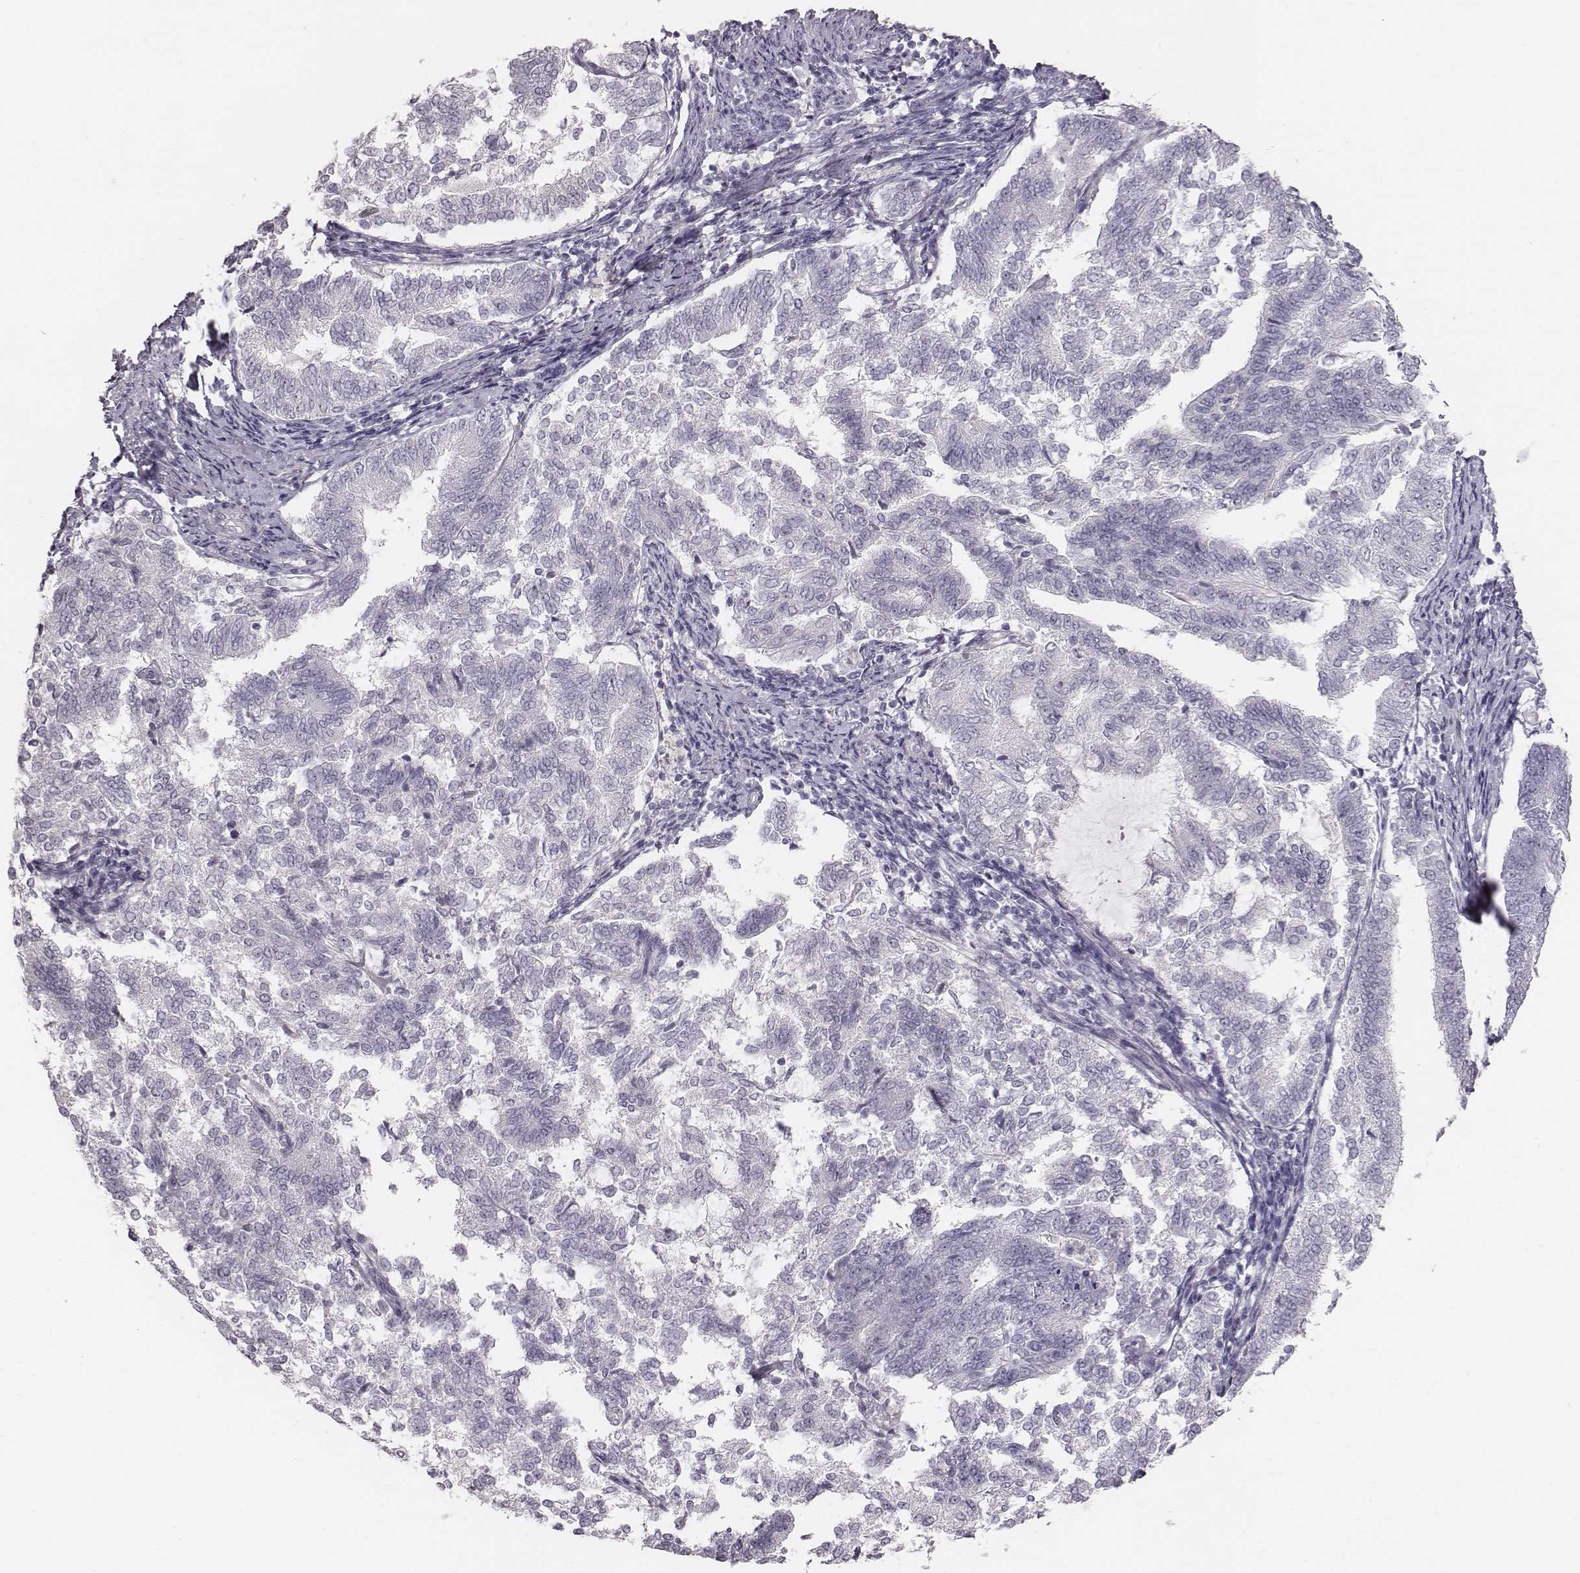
{"staining": {"intensity": "negative", "quantity": "none", "location": "none"}, "tissue": "endometrial cancer", "cell_type": "Tumor cells", "image_type": "cancer", "snomed": [{"axis": "morphology", "description": "Adenocarcinoma, NOS"}, {"axis": "topography", "description": "Endometrium"}], "caption": "The immunohistochemistry image has no significant staining in tumor cells of adenocarcinoma (endometrial) tissue.", "gene": "CACNG4", "patient": {"sex": "female", "age": 65}}